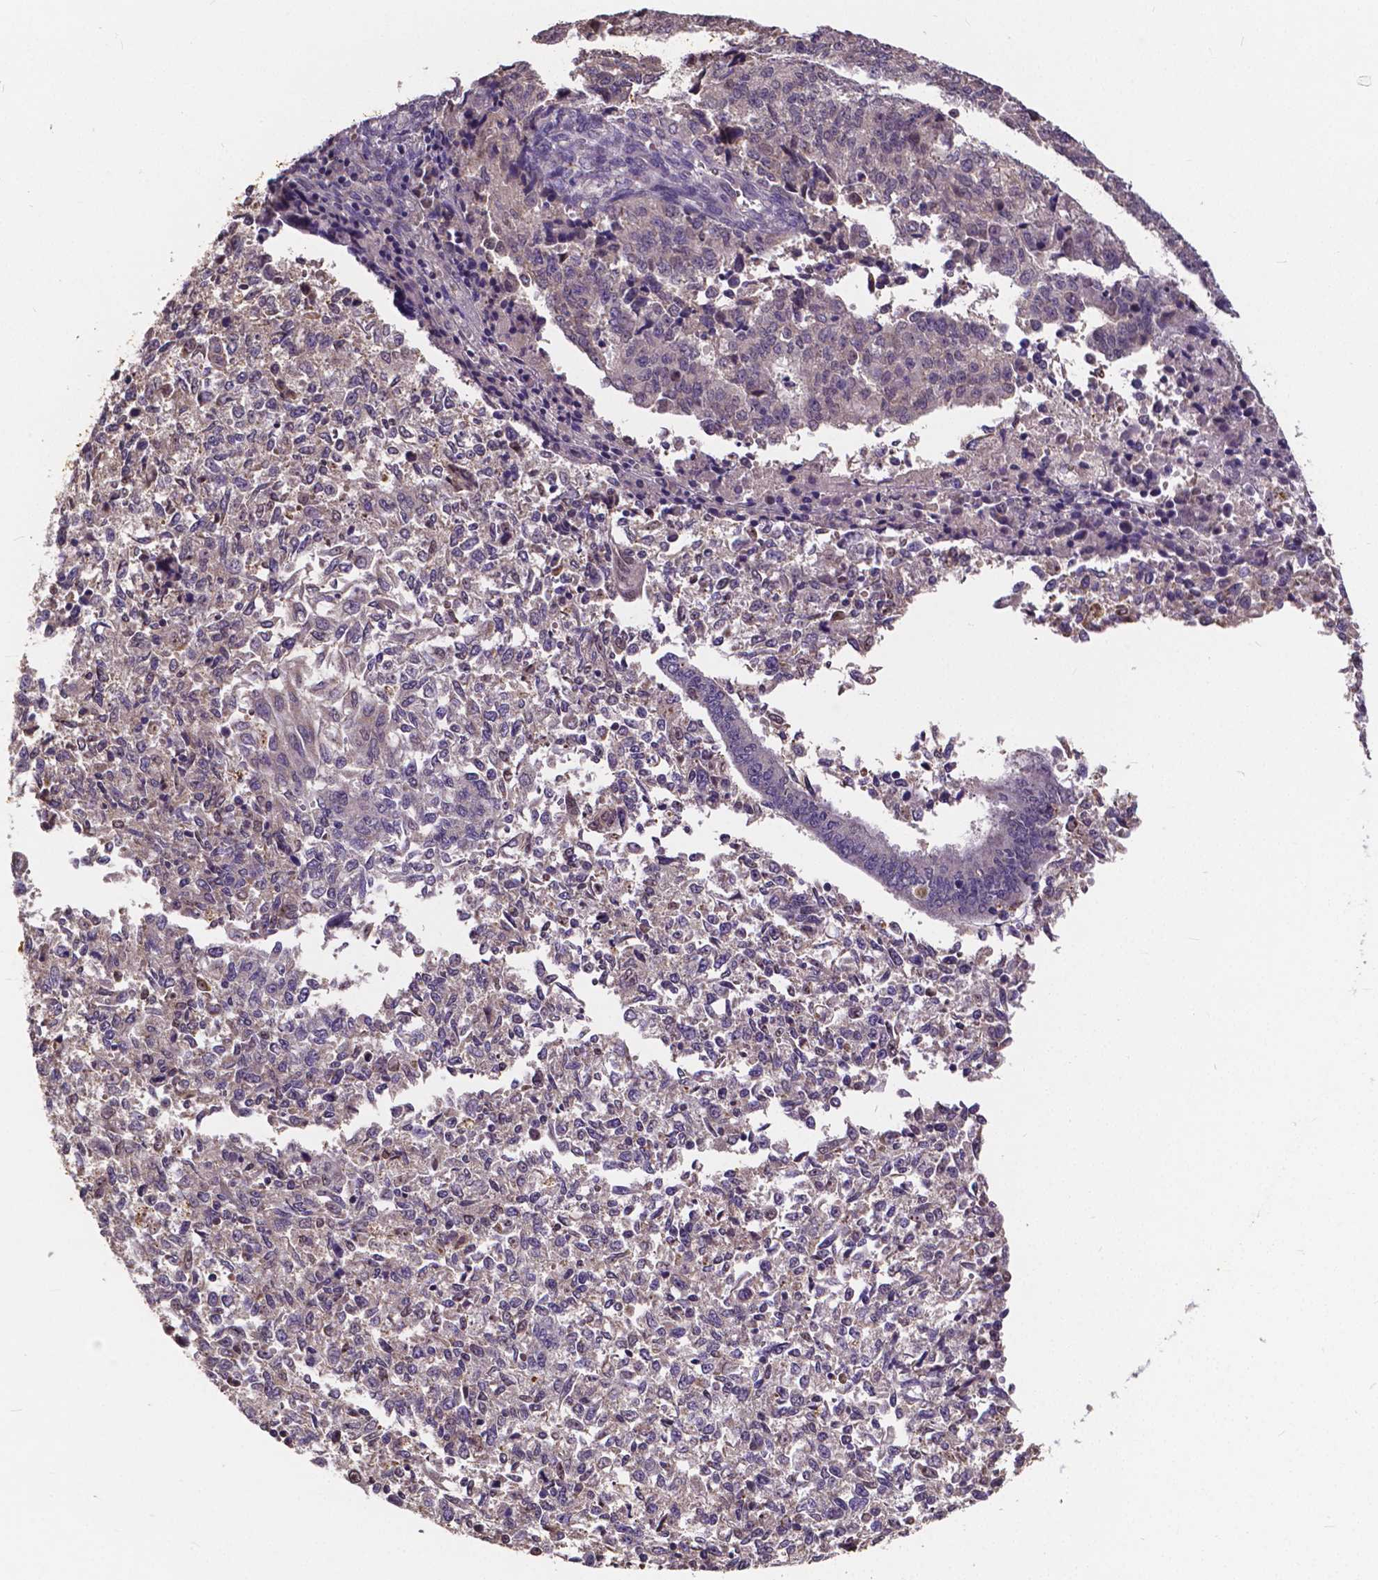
{"staining": {"intensity": "negative", "quantity": "none", "location": "none"}, "tissue": "endometrial cancer", "cell_type": "Tumor cells", "image_type": "cancer", "snomed": [{"axis": "morphology", "description": "Adenocarcinoma, NOS"}, {"axis": "topography", "description": "Endometrium"}], "caption": "This image is of endometrial adenocarcinoma stained with IHC to label a protein in brown with the nuclei are counter-stained blue. There is no positivity in tumor cells.", "gene": "CTNNA2", "patient": {"sex": "female", "age": 50}}